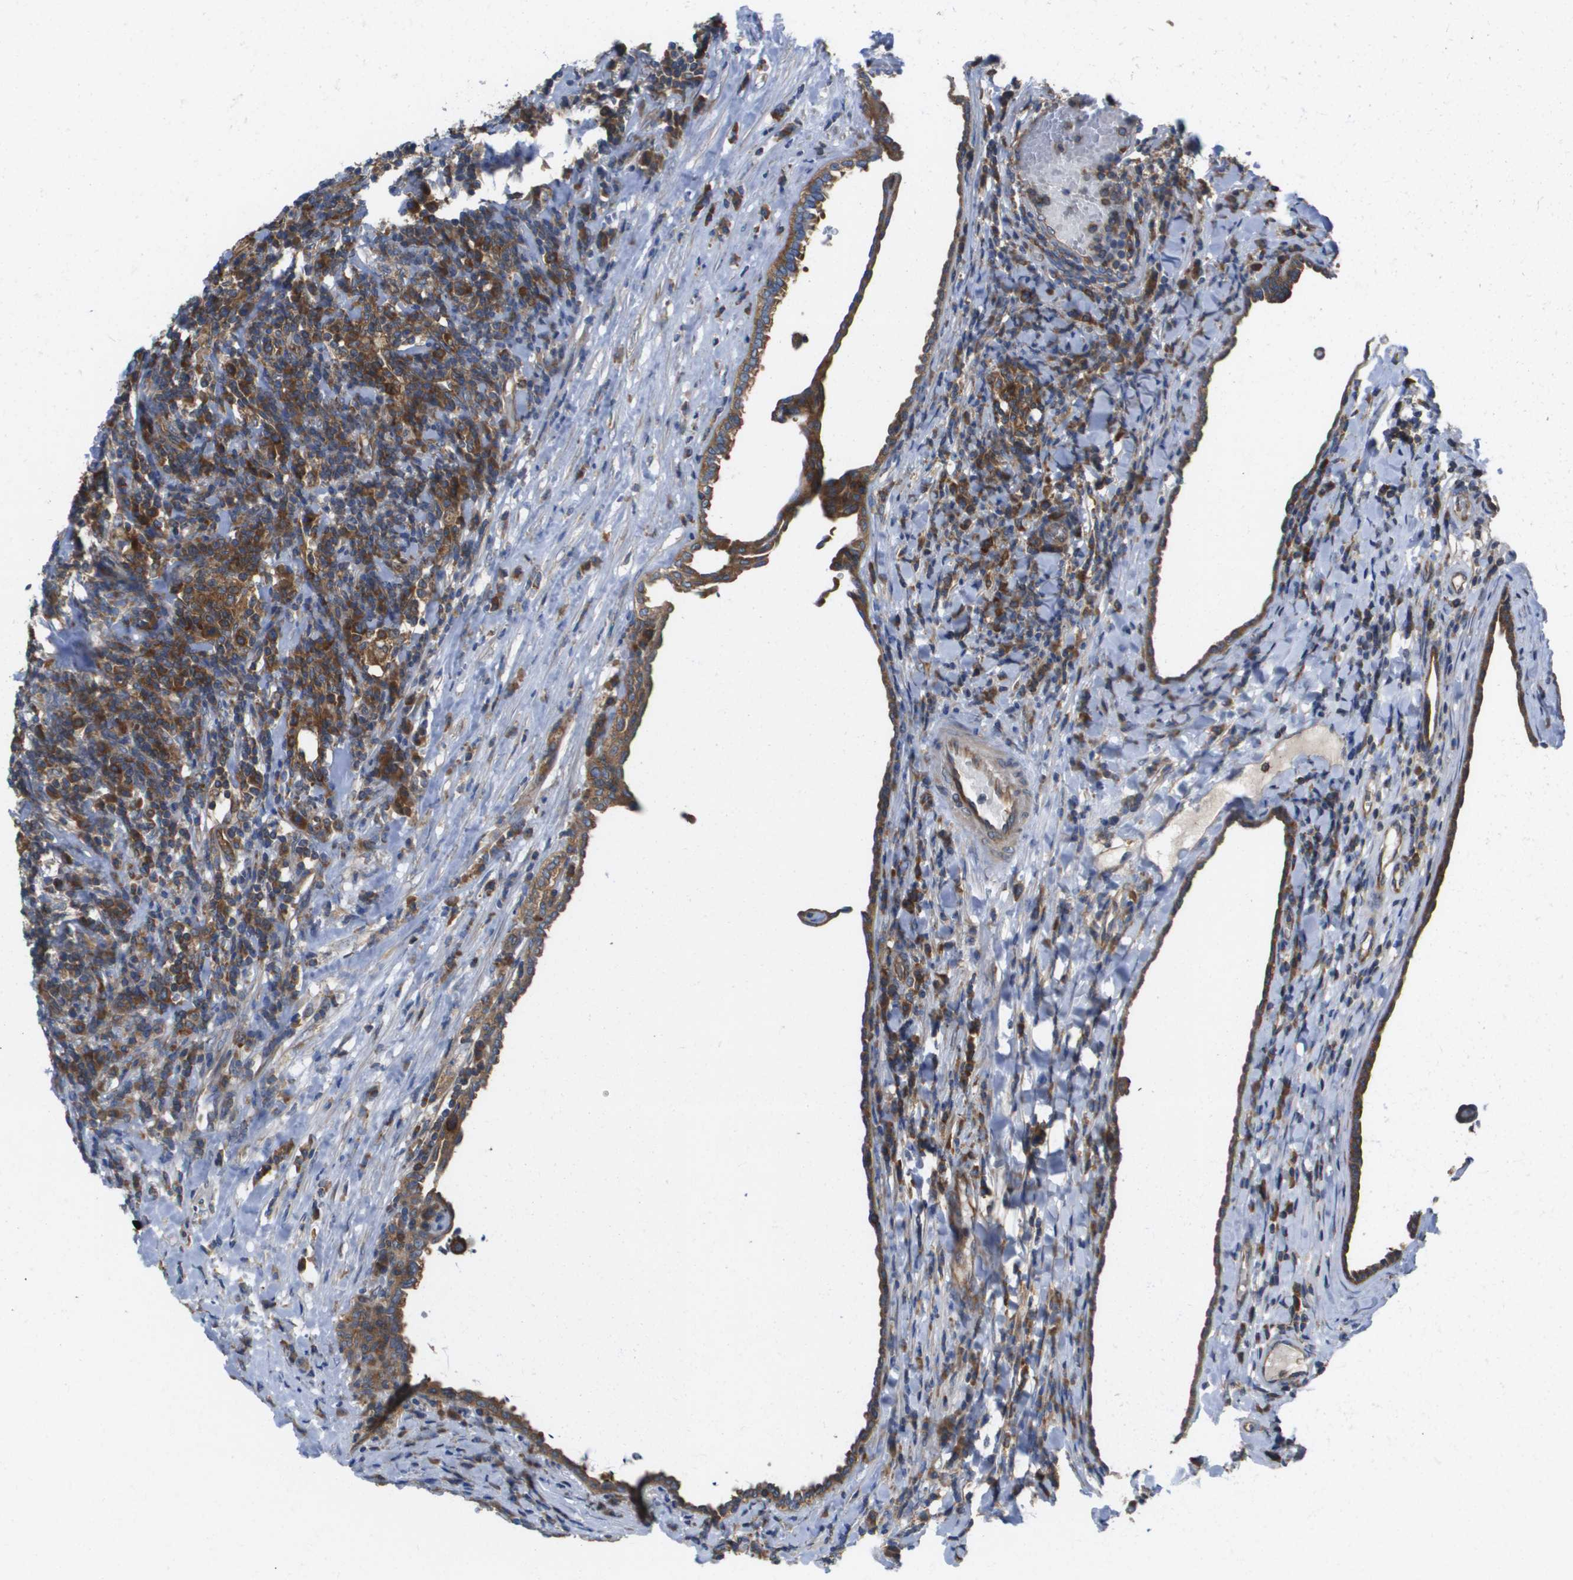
{"staining": {"intensity": "moderate", "quantity": ">75%", "location": "cytoplasmic/membranous"}, "tissue": "testis cancer", "cell_type": "Tumor cells", "image_type": "cancer", "snomed": [{"axis": "morphology", "description": "Normal tissue, NOS"}, {"axis": "morphology", "description": "Seminoma, NOS"}, {"axis": "topography", "description": "Testis"}], "caption": "Protein staining of testis cancer tissue demonstrates moderate cytoplasmic/membranous expression in about >75% of tumor cells.", "gene": "EIF4G2", "patient": {"sex": "male", "age": 43}}